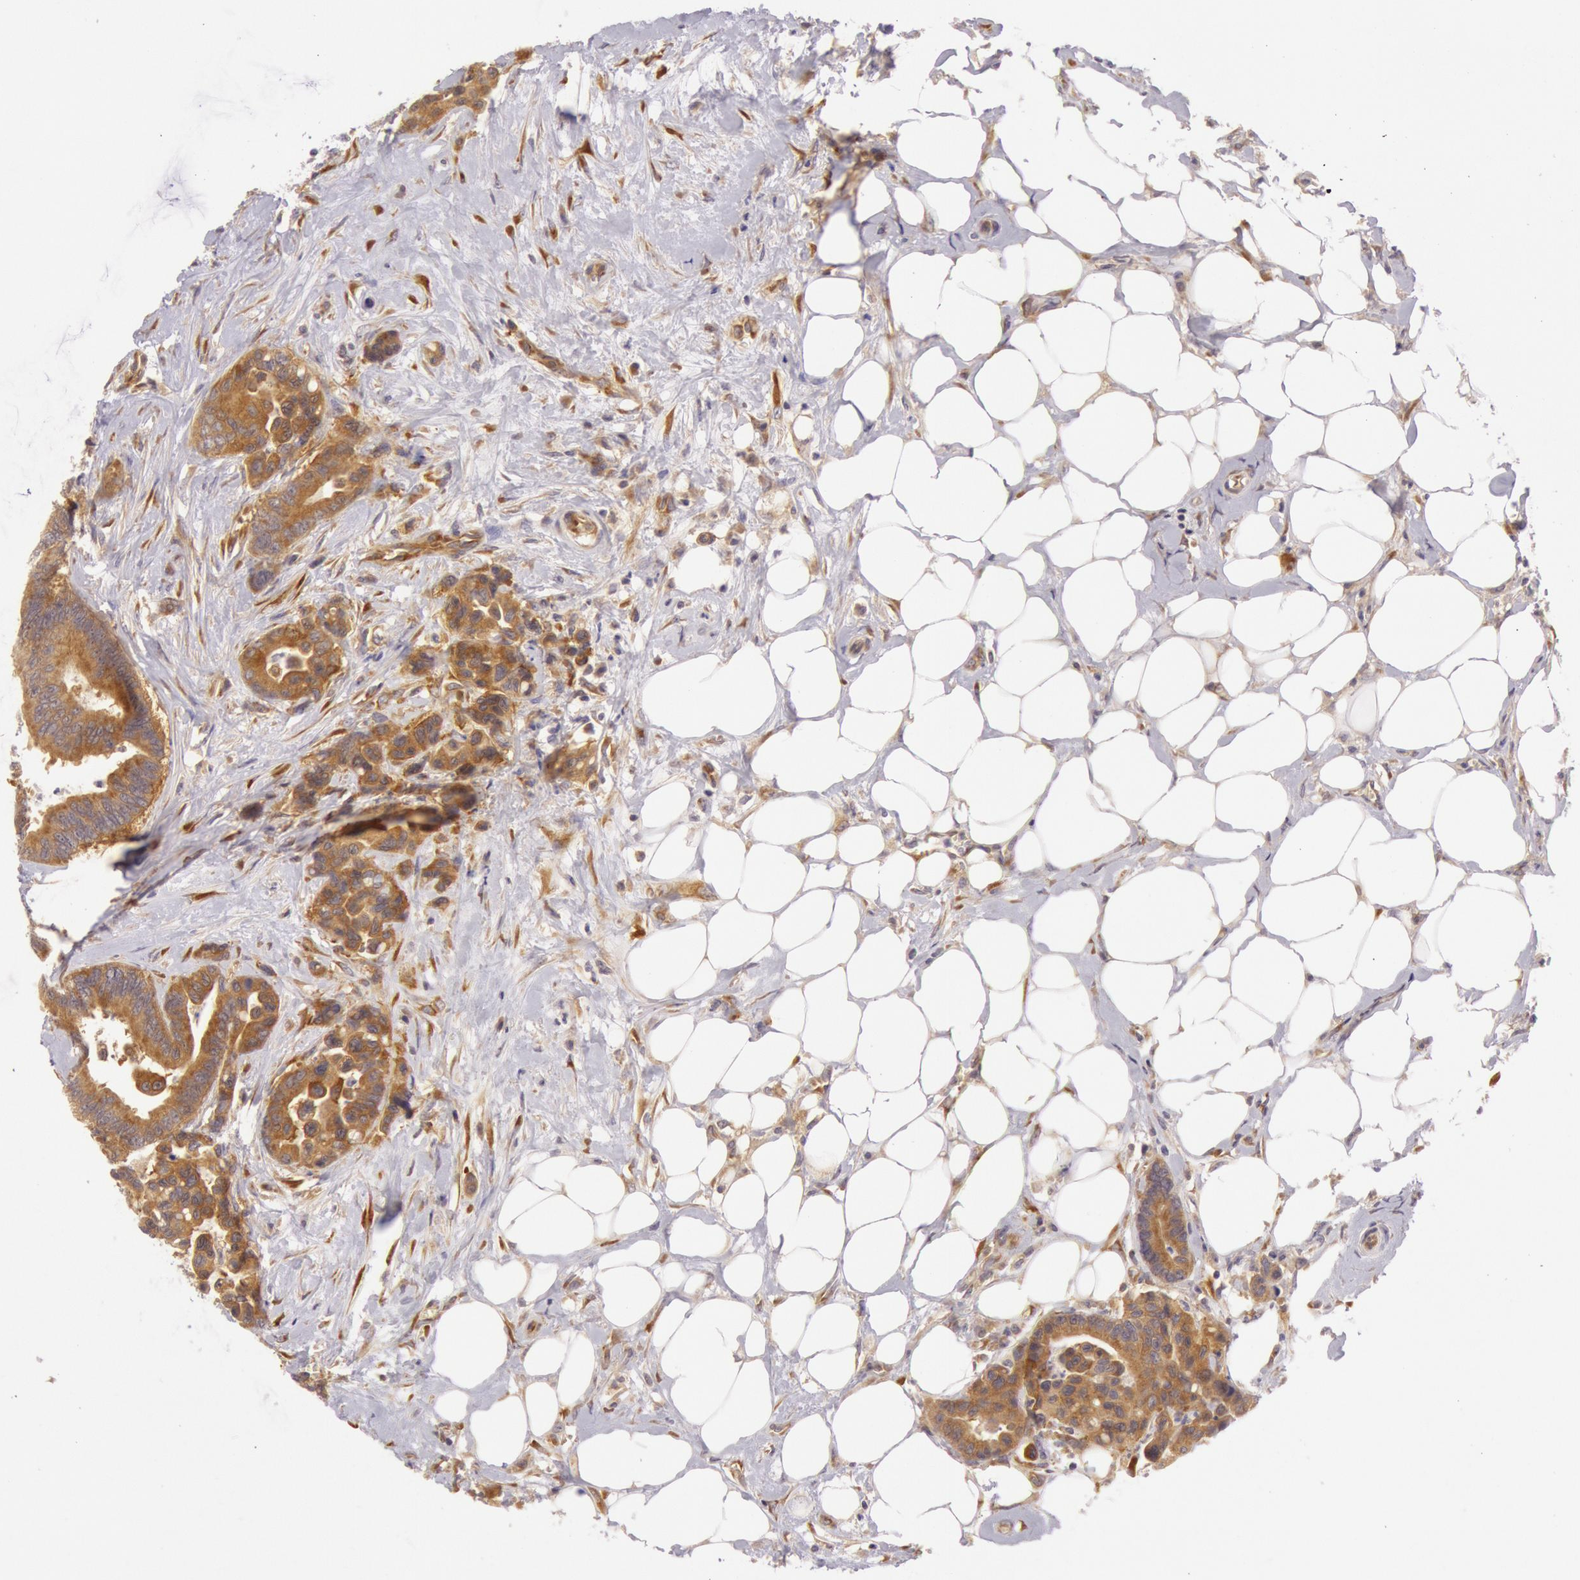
{"staining": {"intensity": "moderate", "quantity": ">75%", "location": "cytoplasmic/membranous"}, "tissue": "colorectal cancer", "cell_type": "Tumor cells", "image_type": "cancer", "snomed": [{"axis": "morphology", "description": "Adenocarcinoma, NOS"}, {"axis": "topography", "description": "Colon"}], "caption": "Brown immunohistochemical staining in human adenocarcinoma (colorectal) demonstrates moderate cytoplasmic/membranous staining in about >75% of tumor cells.", "gene": "CHUK", "patient": {"sex": "male", "age": 82}}